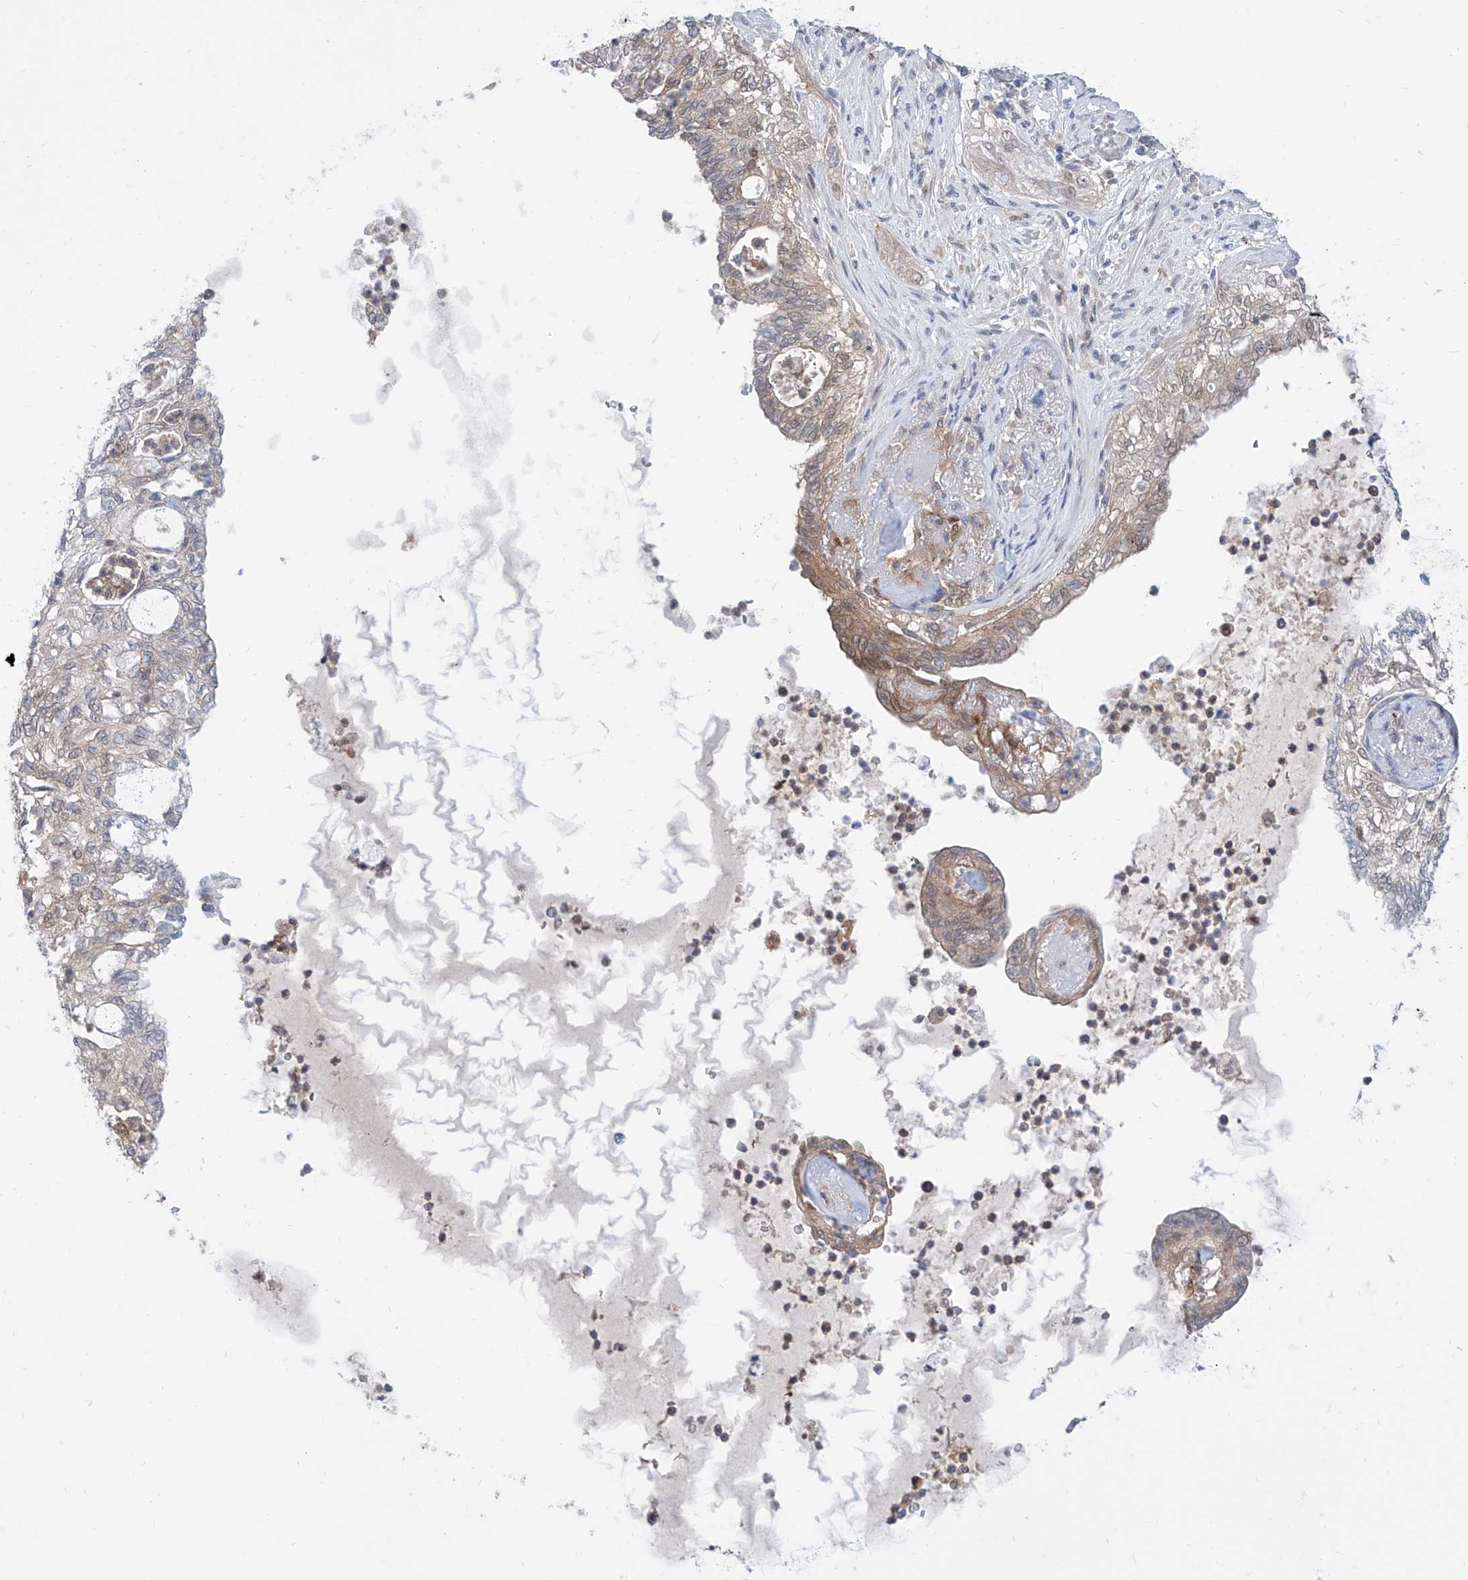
{"staining": {"intensity": "weak", "quantity": "<25%", "location": "cytoplasmic/membranous"}, "tissue": "lung cancer", "cell_type": "Tumor cells", "image_type": "cancer", "snomed": [{"axis": "morphology", "description": "Adenocarcinoma, NOS"}, {"axis": "topography", "description": "Lung"}], "caption": "This histopathology image is of adenocarcinoma (lung) stained with IHC to label a protein in brown with the nuclei are counter-stained blue. There is no expression in tumor cells.", "gene": "PDXK", "patient": {"sex": "female", "age": 70}}